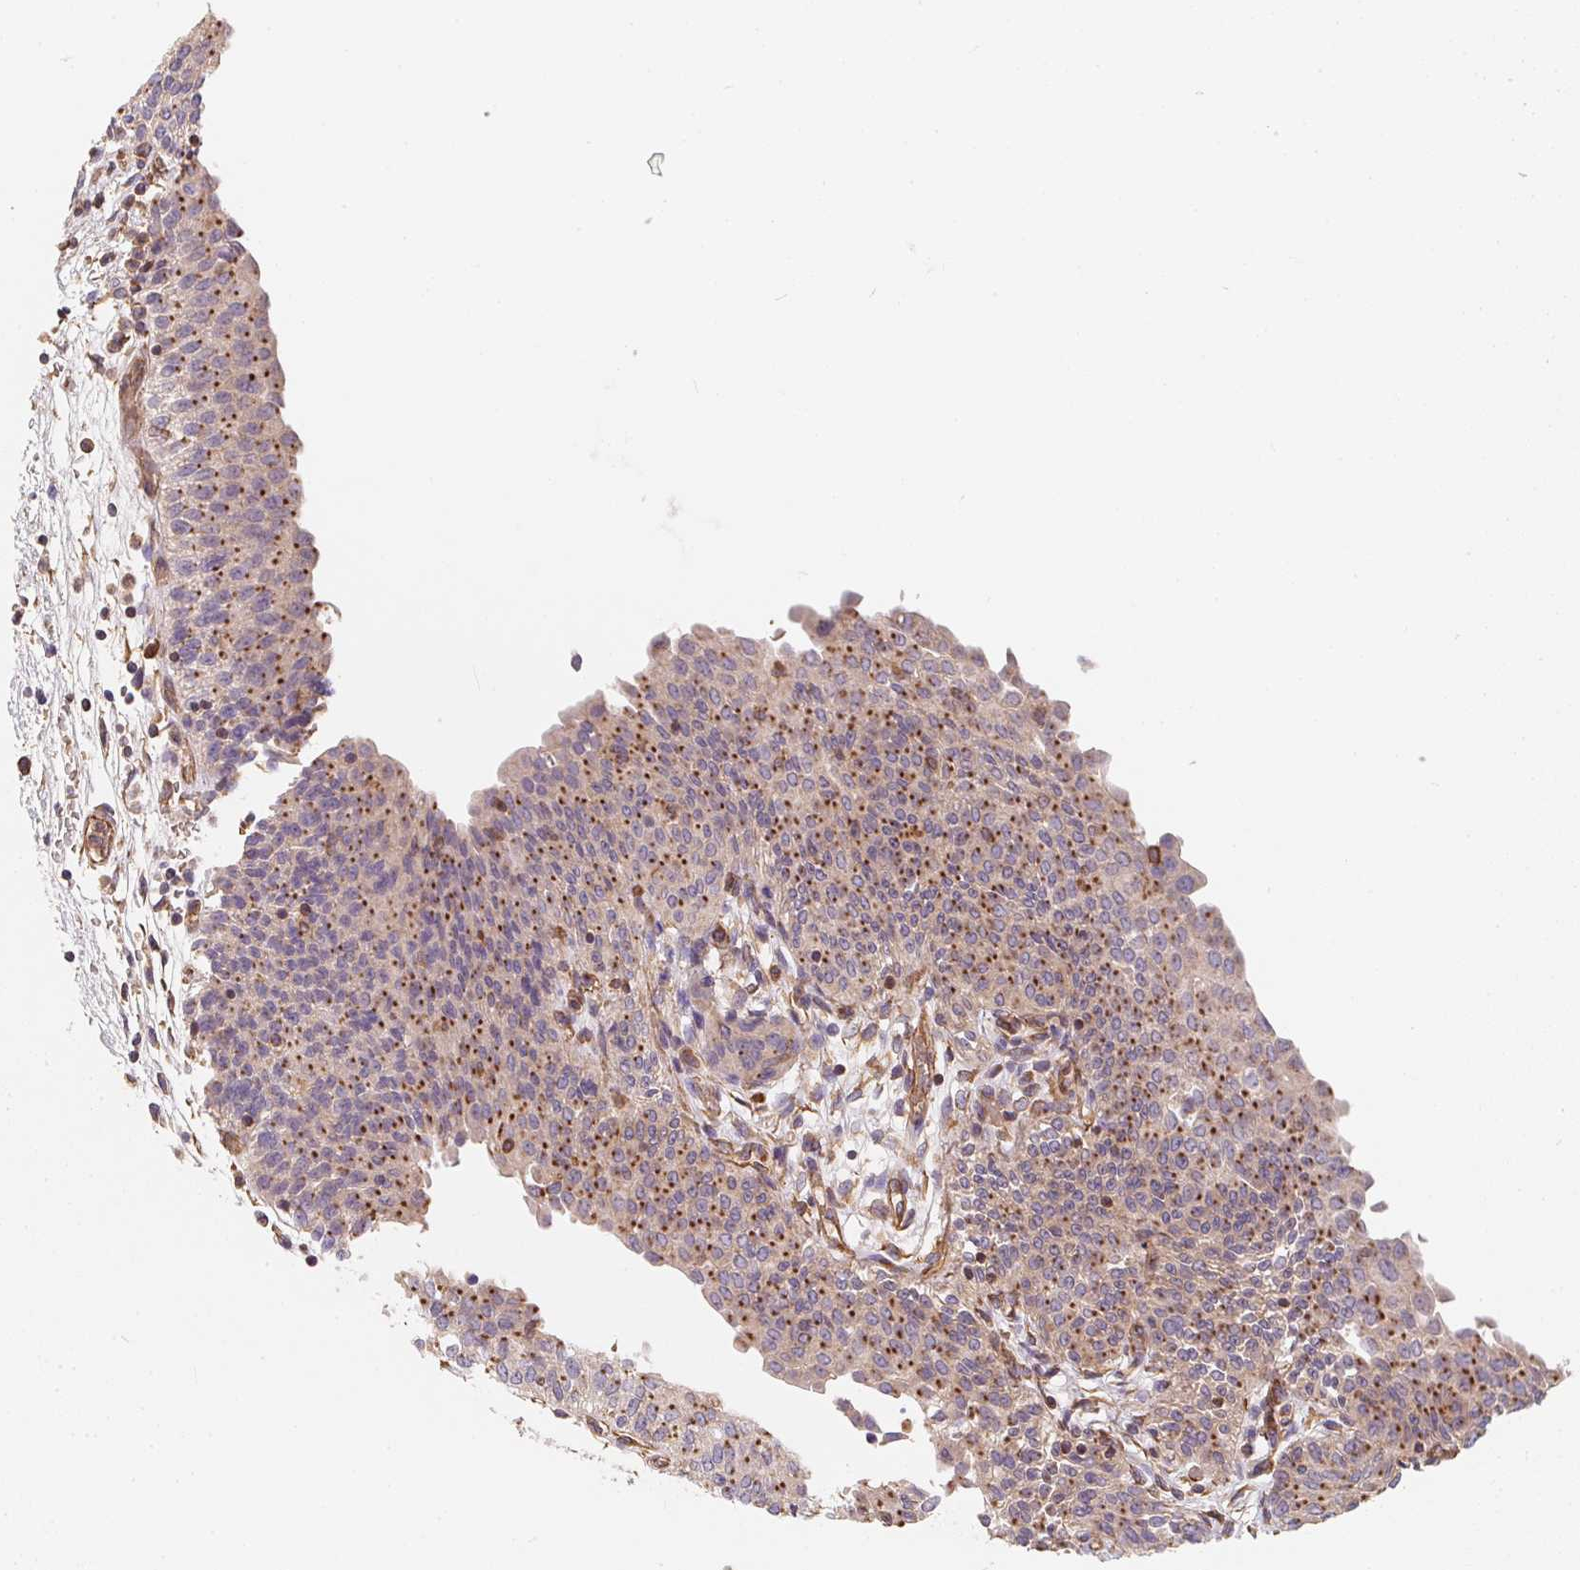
{"staining": {"intensity": "moderate", "quantity": "25%-75%", "location": "cytoplasmic/membranous"}, "tissue": "urinary bladder", "cell_type": "Urothelial cells", "image_type": "normal", "snomed": [{"axis": "morphology", "description": "Normal tissue, NOS"}, {"axis": "topography", "description": "Urinary bladder"}], "caption": "An IHC image of unremarkable tissue is shown. Protein staining in brown labels moderate cytoplasmic/membranous positivity in urinary bladder within urothelial cells. The staining was performed using DAB (3,3'-diaminobenzidine) to visualize the protein expression in brown, while the nuclei were stained in blue with hematoxylin (Magnification: 20x).", "gene": "TBKBP1", "patient": {"sex": "male", "age": 68}}